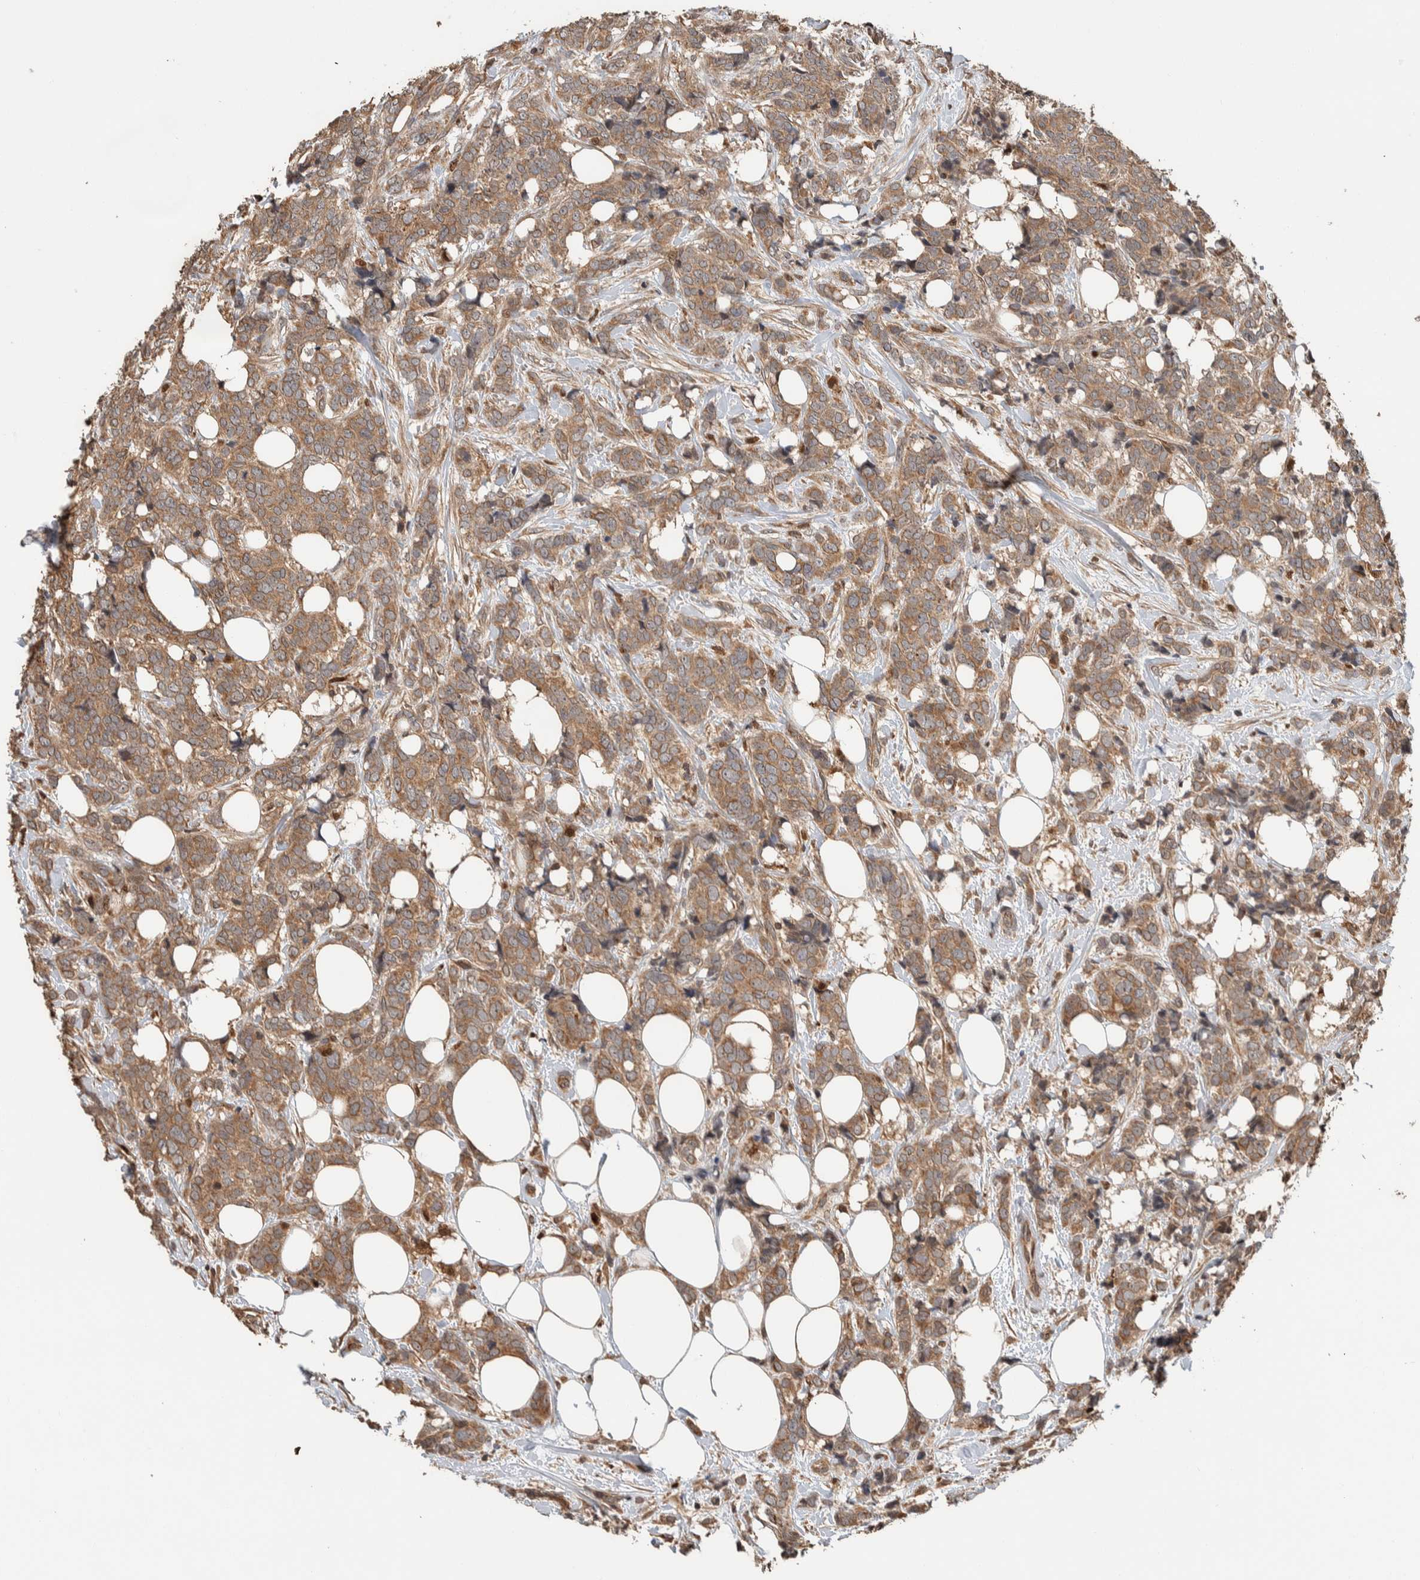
{"staining": {"intensity": "moderate", "quantity": ">75%", "location": "cytoplasmic/membranous"}, "tissue": "breast cancer", "cell_type": "Tumor cells", "image_type": "cancer", "snomed": [{"axis": "morphology", "description": "Lobular carcinoma"}, {"axis": "topography", "description": "Skin"}, {"axis": "topography", "description": "Breast"}], "caption": "Protein staining by immunohistochemistry (IHC) displays moderate cytoplasmic/membranous positivity in about >75% of tumor cells in breast cancer. Immunohistochemistry stains the protein of interest in brown and the nuclei are stained blue.", "gene": "VPS53", "patient": {"sex": "female", "age": 46}}